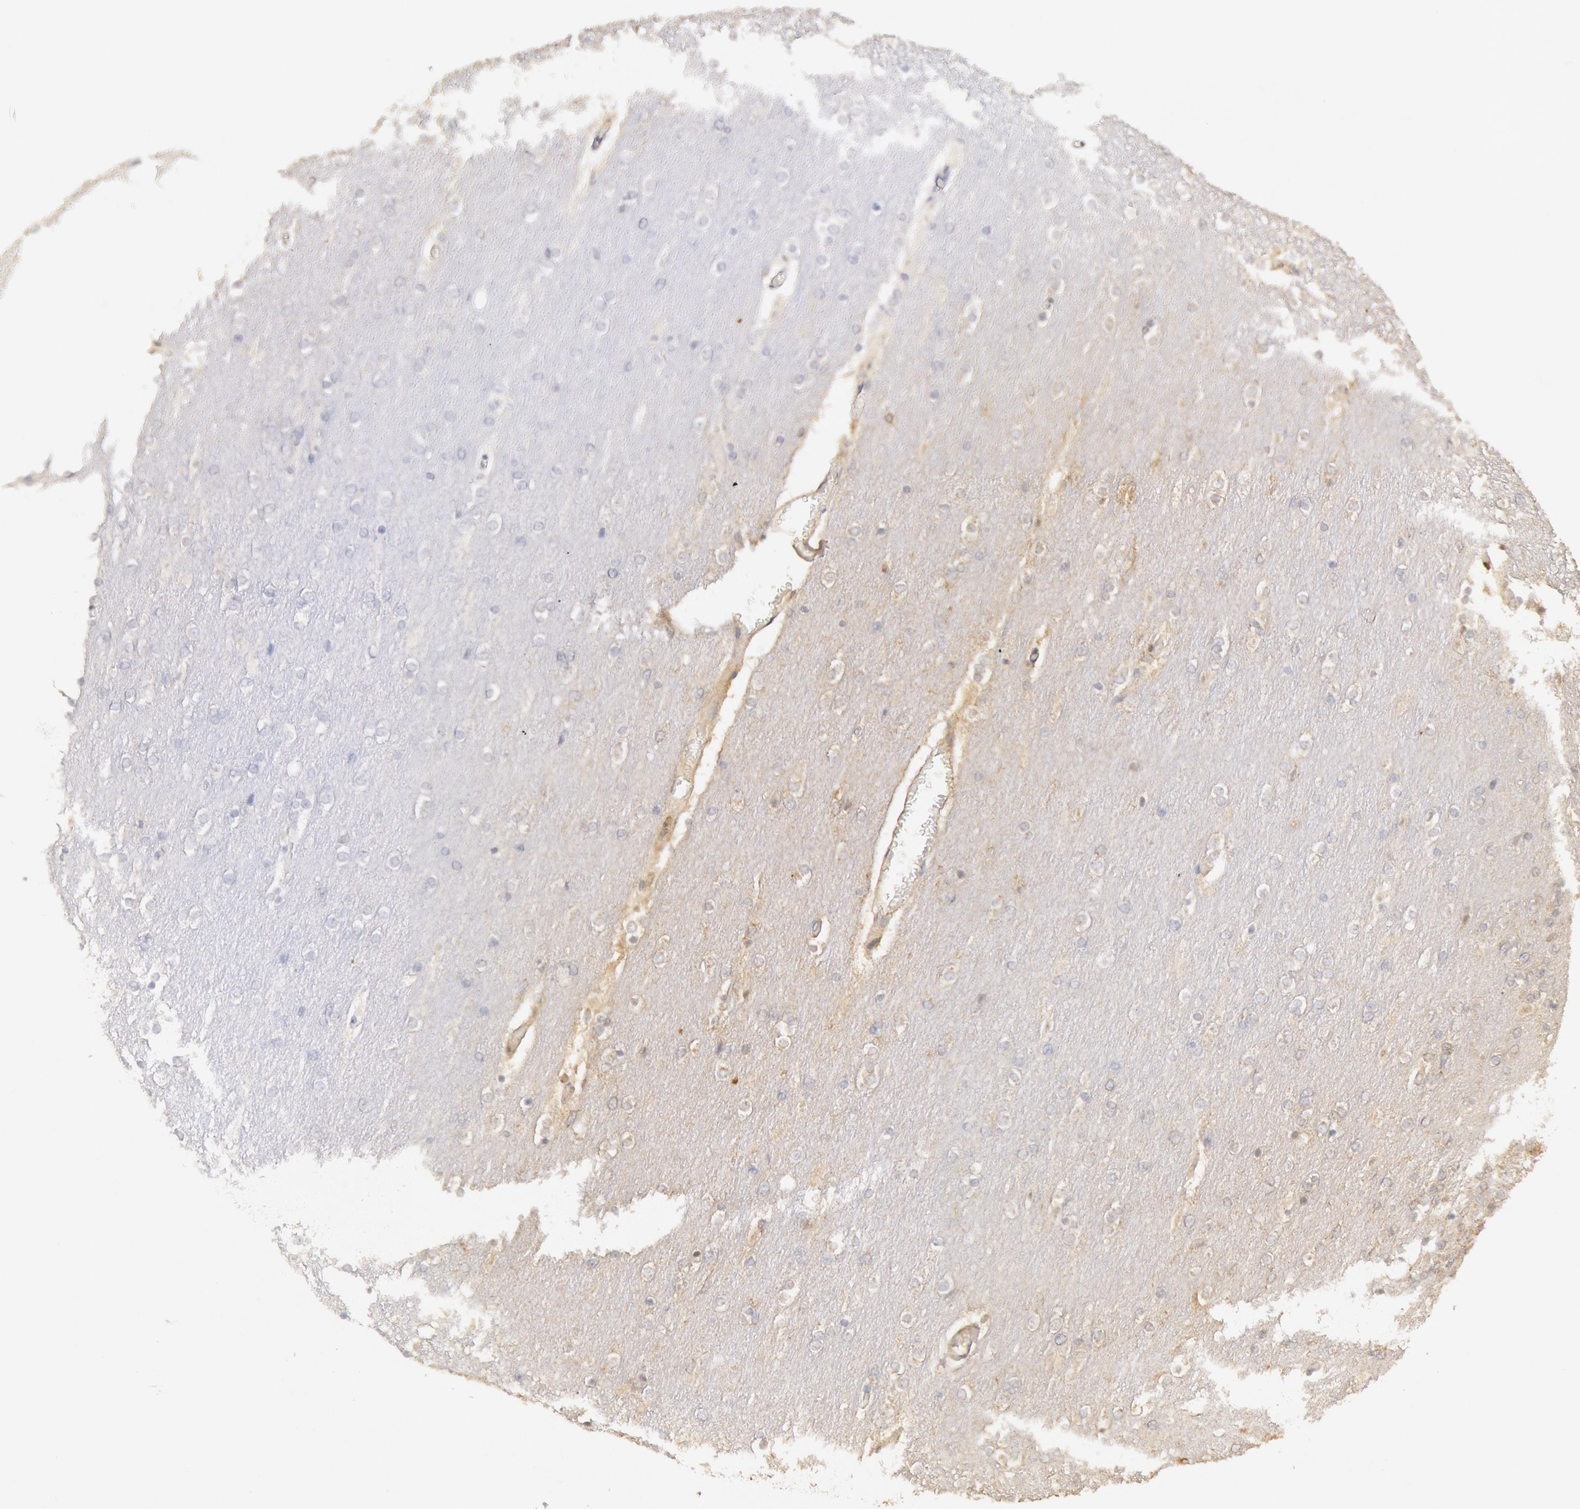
{"staining": {"intensity": "weak", "quantity": "25%-75%", "location": "cytoplasmic/membranous"}, "tissue": "cerebellum", "cell_type": "Cells in granular layer", "image_type": "normal", "snomed": [{"axis": "morphology", "description": "Normal tissue, NOS"}, {"axis": "topography", "description": "Cerebellum"}], "caption": "Approximately 25%-75% of cells in granular layer in unremarkable cerebellum reveal weak cytoplasmic/membranous protein expression as visualized by brown immunohistochemical staining.", "gene": "PIK3R1", "patient": {"sex": "female", "age": 54}}